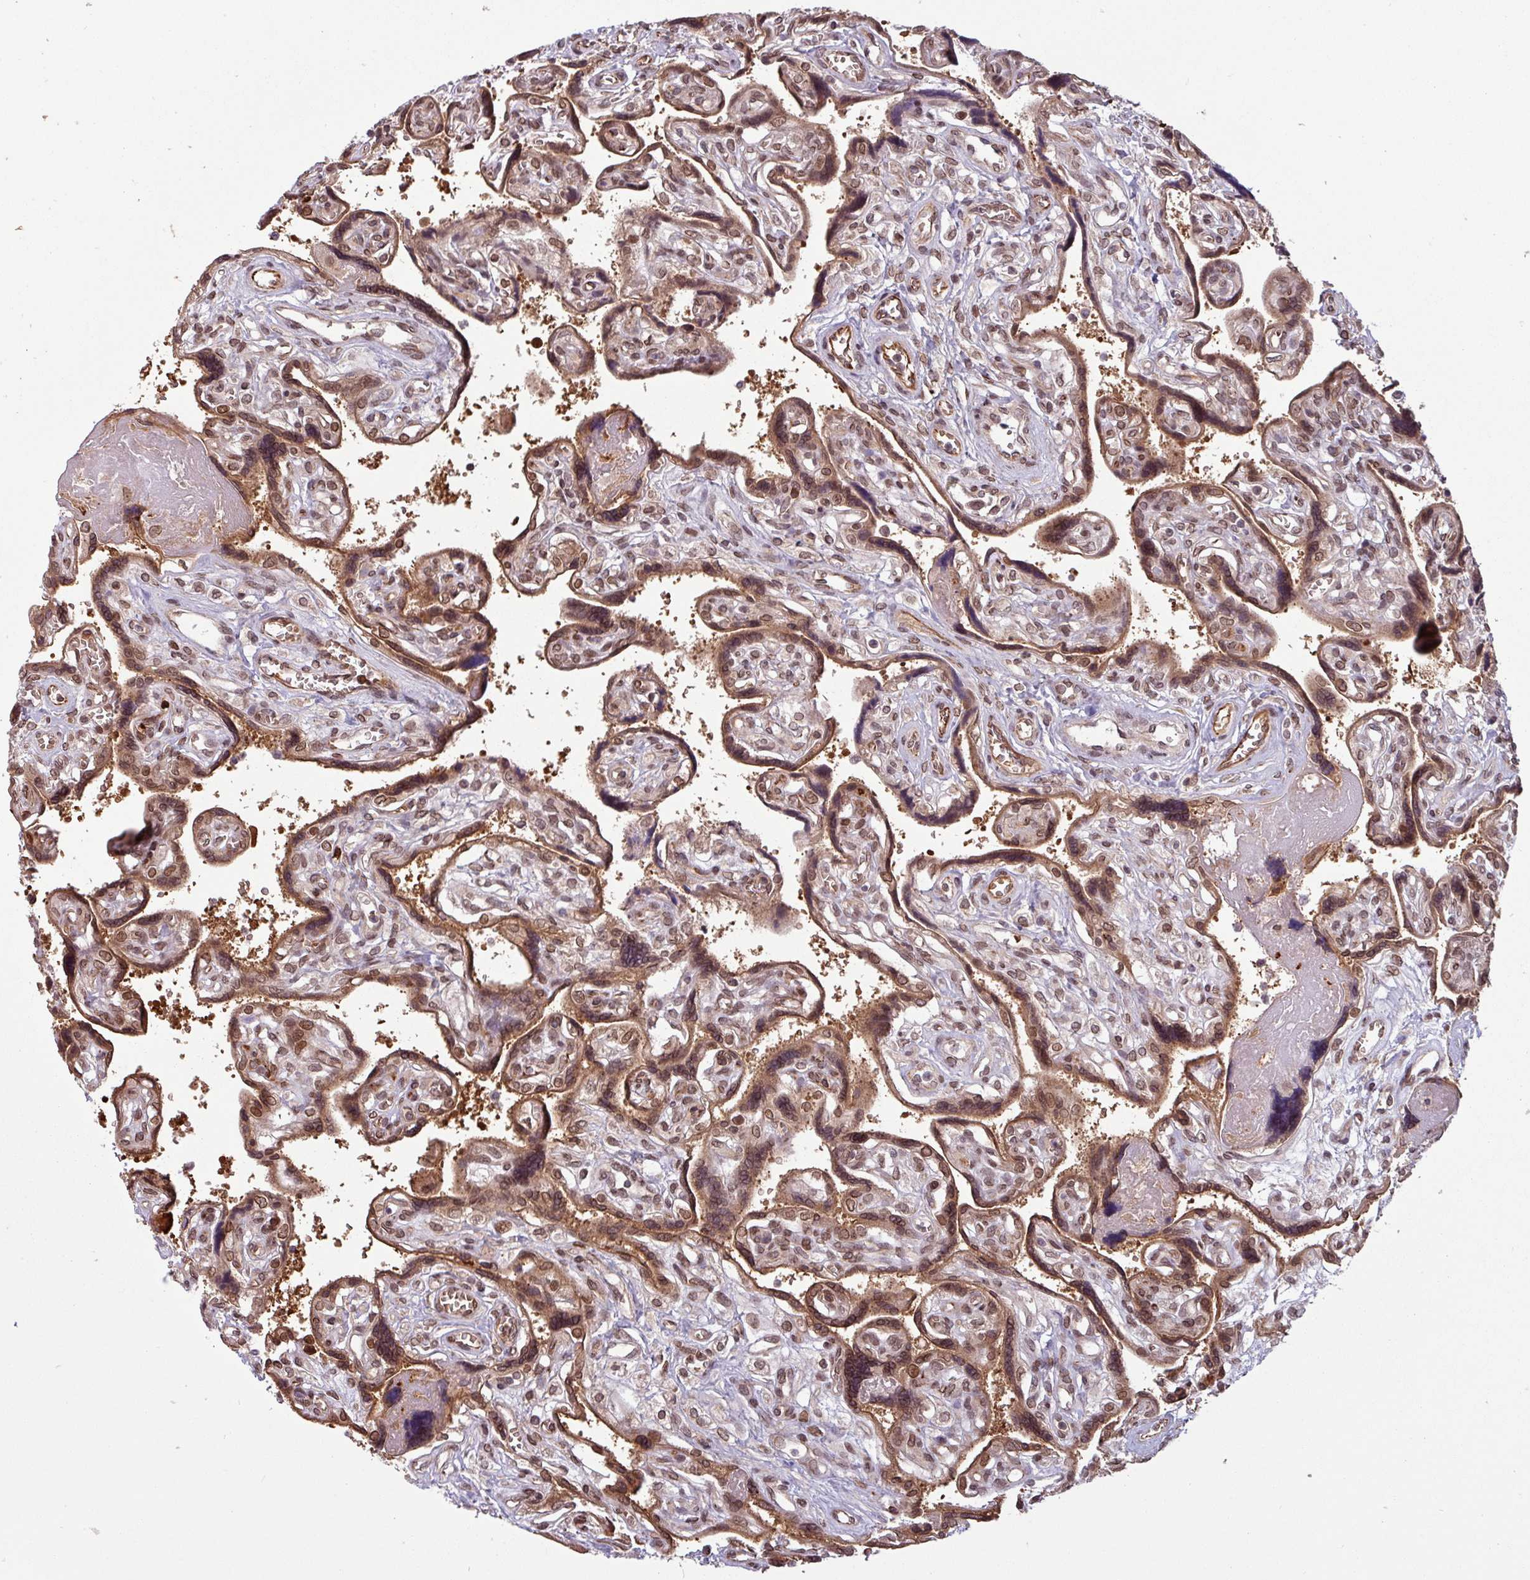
{"staining": {"intensity": "moderate", "quantity": ">75%", "location": "cytoplasmic/membranous,nuclear"}, "tissue": "placenta", "cell_type": "Trophoblastic cells", "image_type": "normal", "snomed": [{"axis": "morphology", "description": "Normal tissue, NOS"}, {"axis": "topography", "description": "Placenta"}], "caption": "Trophoblastic cells demonstrate medium levels of moderate cytoplasmic/membranous,nuclear expression in about >75% of cells in benign human placenta.", "gene": "RBM4B", "patient": {"sex": "female", "age": 39}}